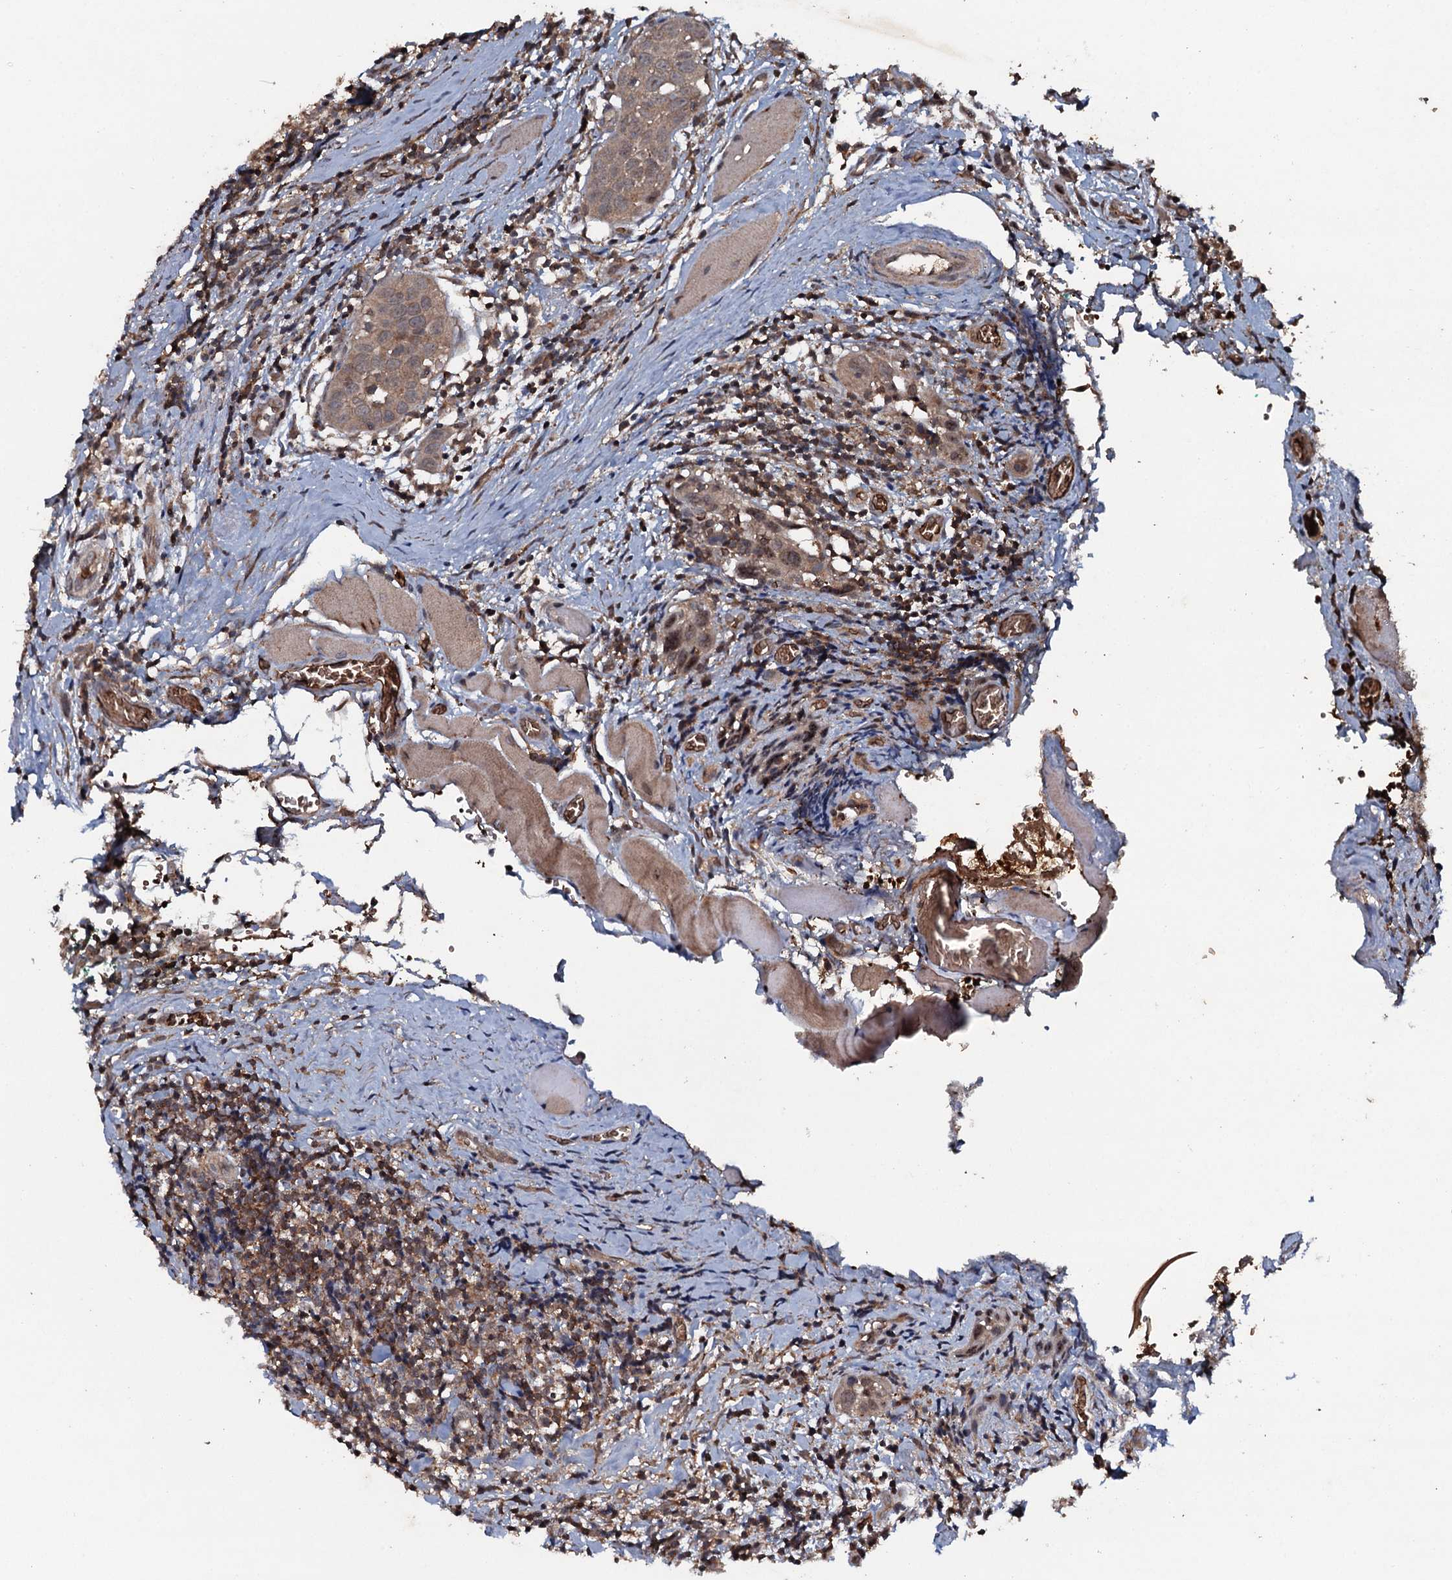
{"staining": {"intensity": "moderate", "quantity": "25%-75%", "location": "cytoplasmic/membranous,nuclear"}, "tissue": "head and neck cancer", "cell_type": "Tumor cells", "image_type": "cancer", "snomed": [{"axis": "morphology", "description": "Squamous cell carcinoma, NOS"}, {"axis": "topography", "description": "Oral tissue"}, {"axis": "topography", "description": "Head-Neck"}], "caption": "Immunohistochemistry (IHC) image of human squamous cell carcinoma (head and neck) stained for a protein (brown), which reveals medium levels of moderate cytoplasmic/membranous and nuclear staining in approximately 25%-75% of tumor cells.", "gene": "ADGRG3", "patient": {"sex": "female", "age": 50}}